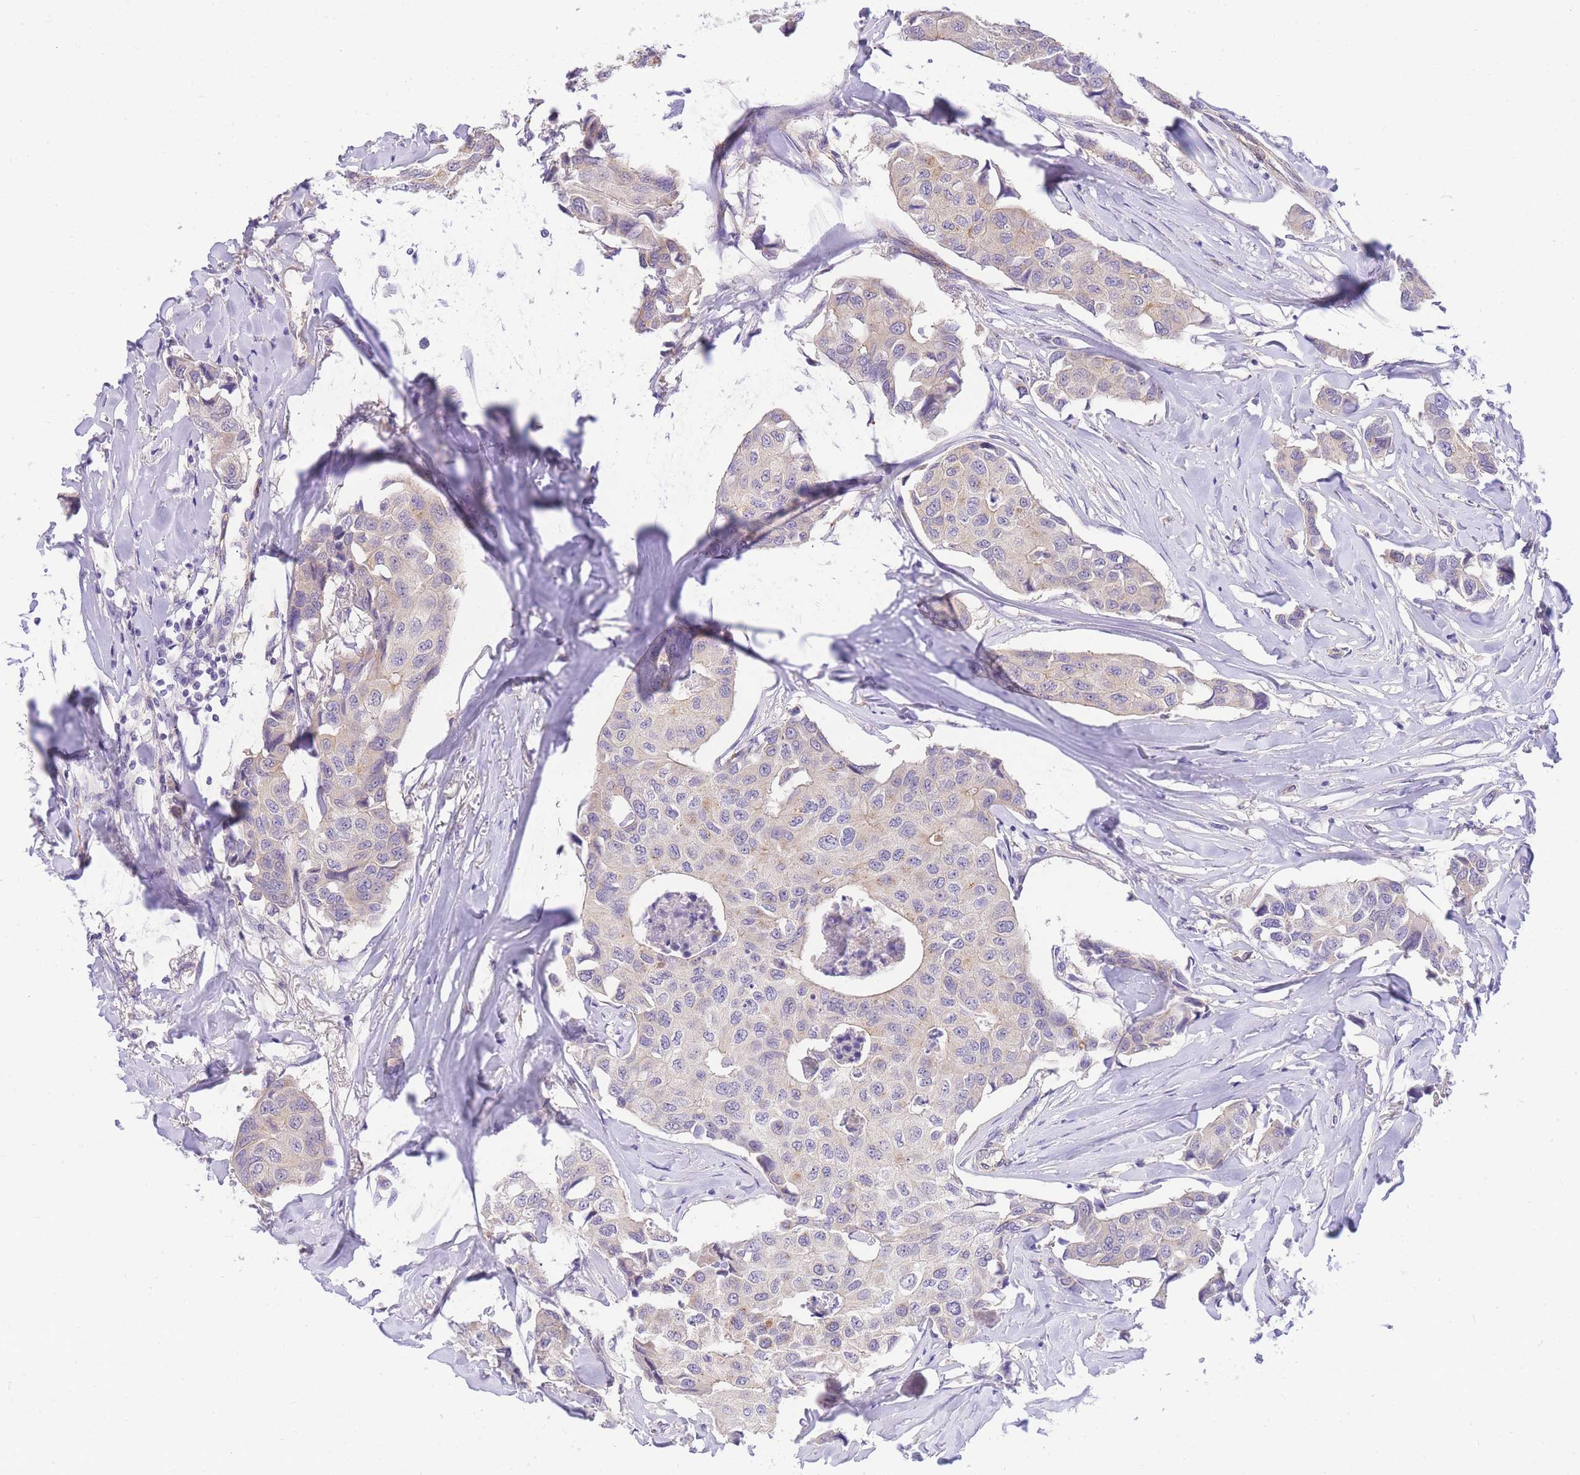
{"staining": {"intensity": "negative", "quantity": "none", "location": "none"}, "tissue": "breast cancer", "cell_type": "Tumor cells", "image_type": "cancer", "snomed": [{"axis": "morphology", "description": "Duct carcinoma"}, {"axis": "topography", "description": "Breast"}], "caption": "IHC histopathology image of breast invasive ductal carcinoma stained for a protein (brown), which reveals no expression in tumor cells.", "gene": "S100PBP", "patient": {"sex": "female", "age": 80}}